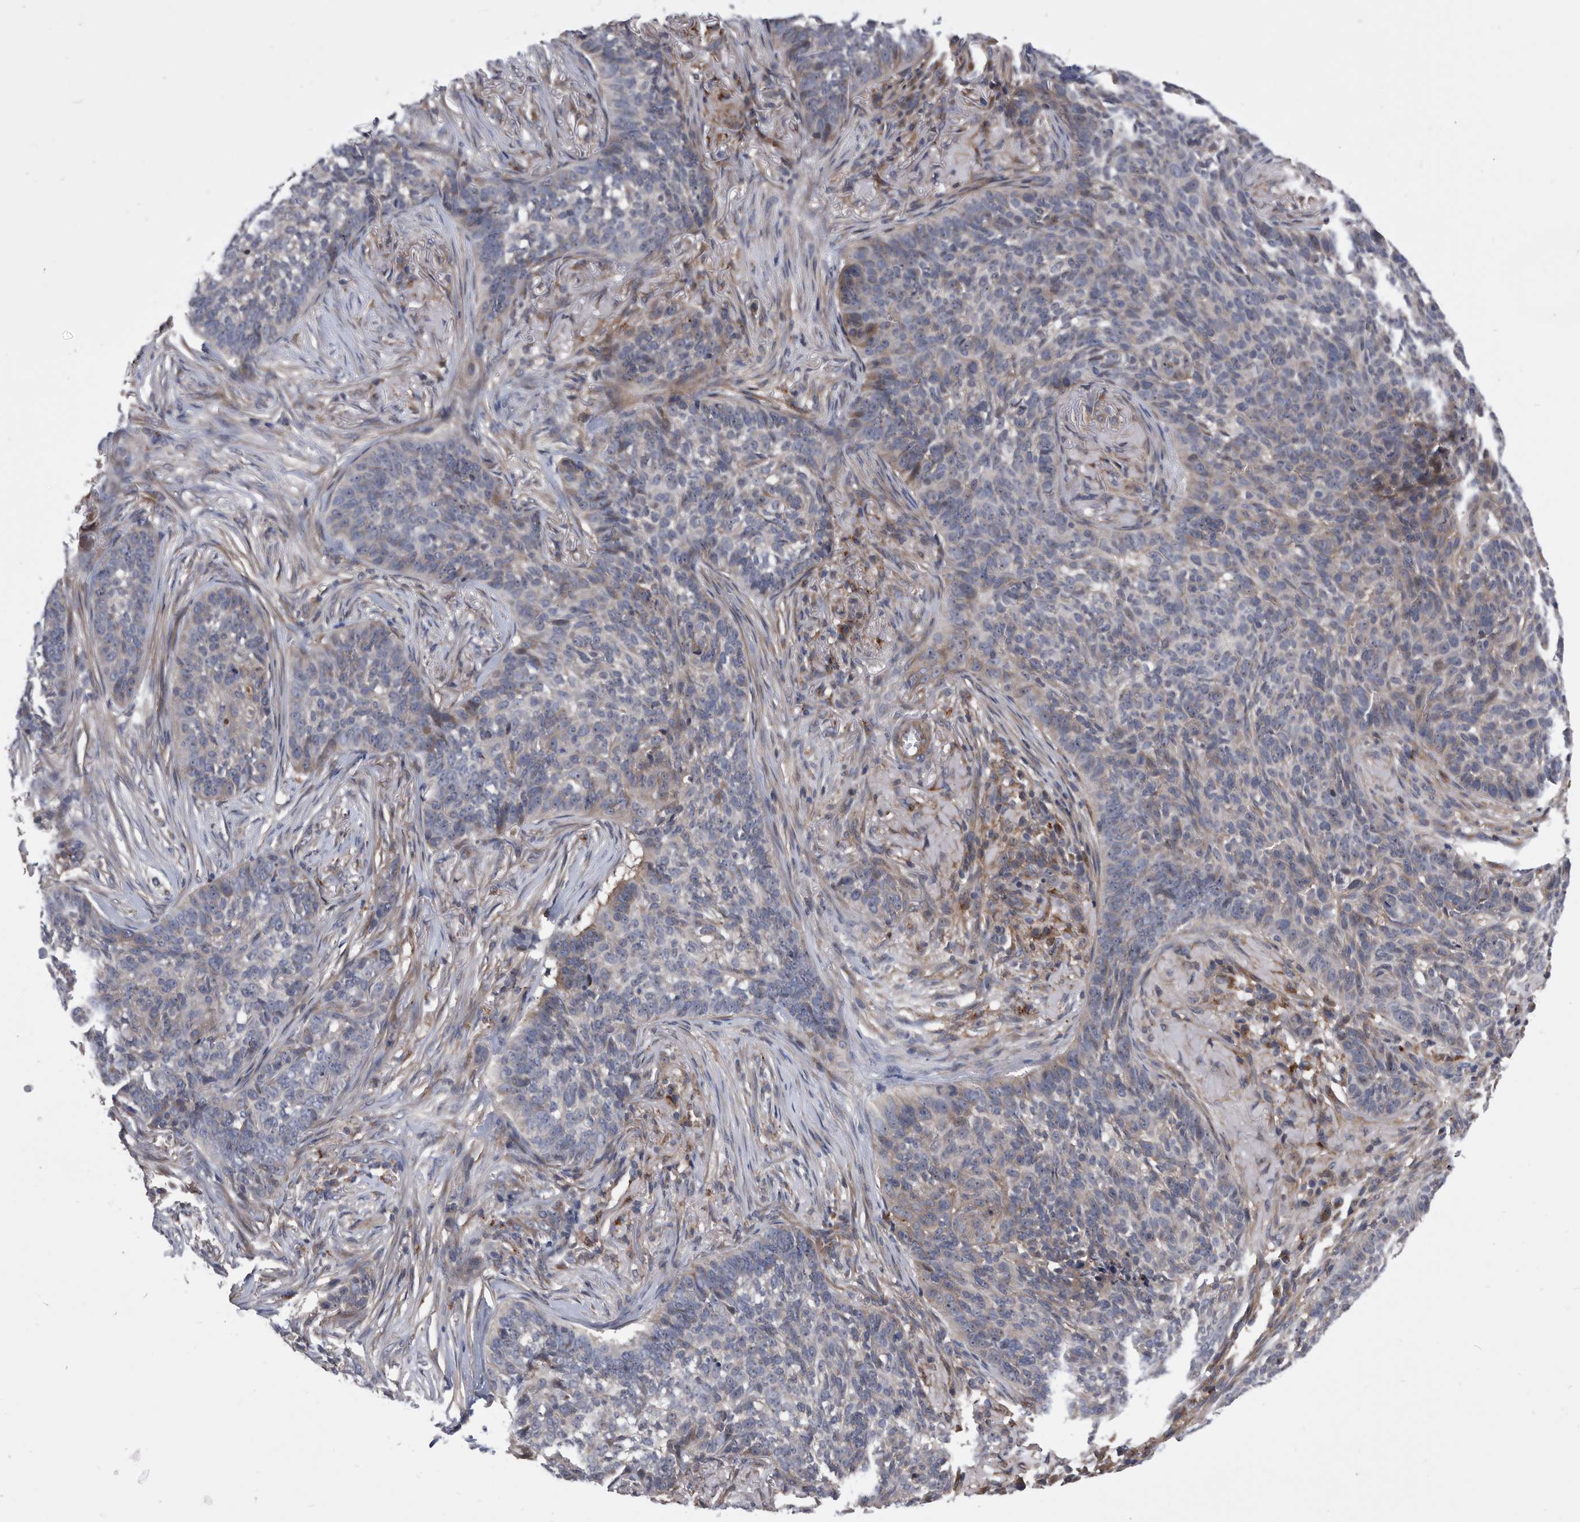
{"staining": {"intensity": "weak", "quantity": "<25%", "location": "cytoplasmic/membranous"}, "tissue": "skin cancer", "cell_type": "Tumor cells", "image_type": "cancer", "snomed": [{"axis": "morphology", "description": "Basal cell carcinoma"}, {"axis": "topography", "description": "Skin"}], "caption": "There is no significant positivity in tumor cells of skin cancer (basal cell carcinoma).", "gene": "BAIAP3", "patient": {"sex": "male", "age": 85}}